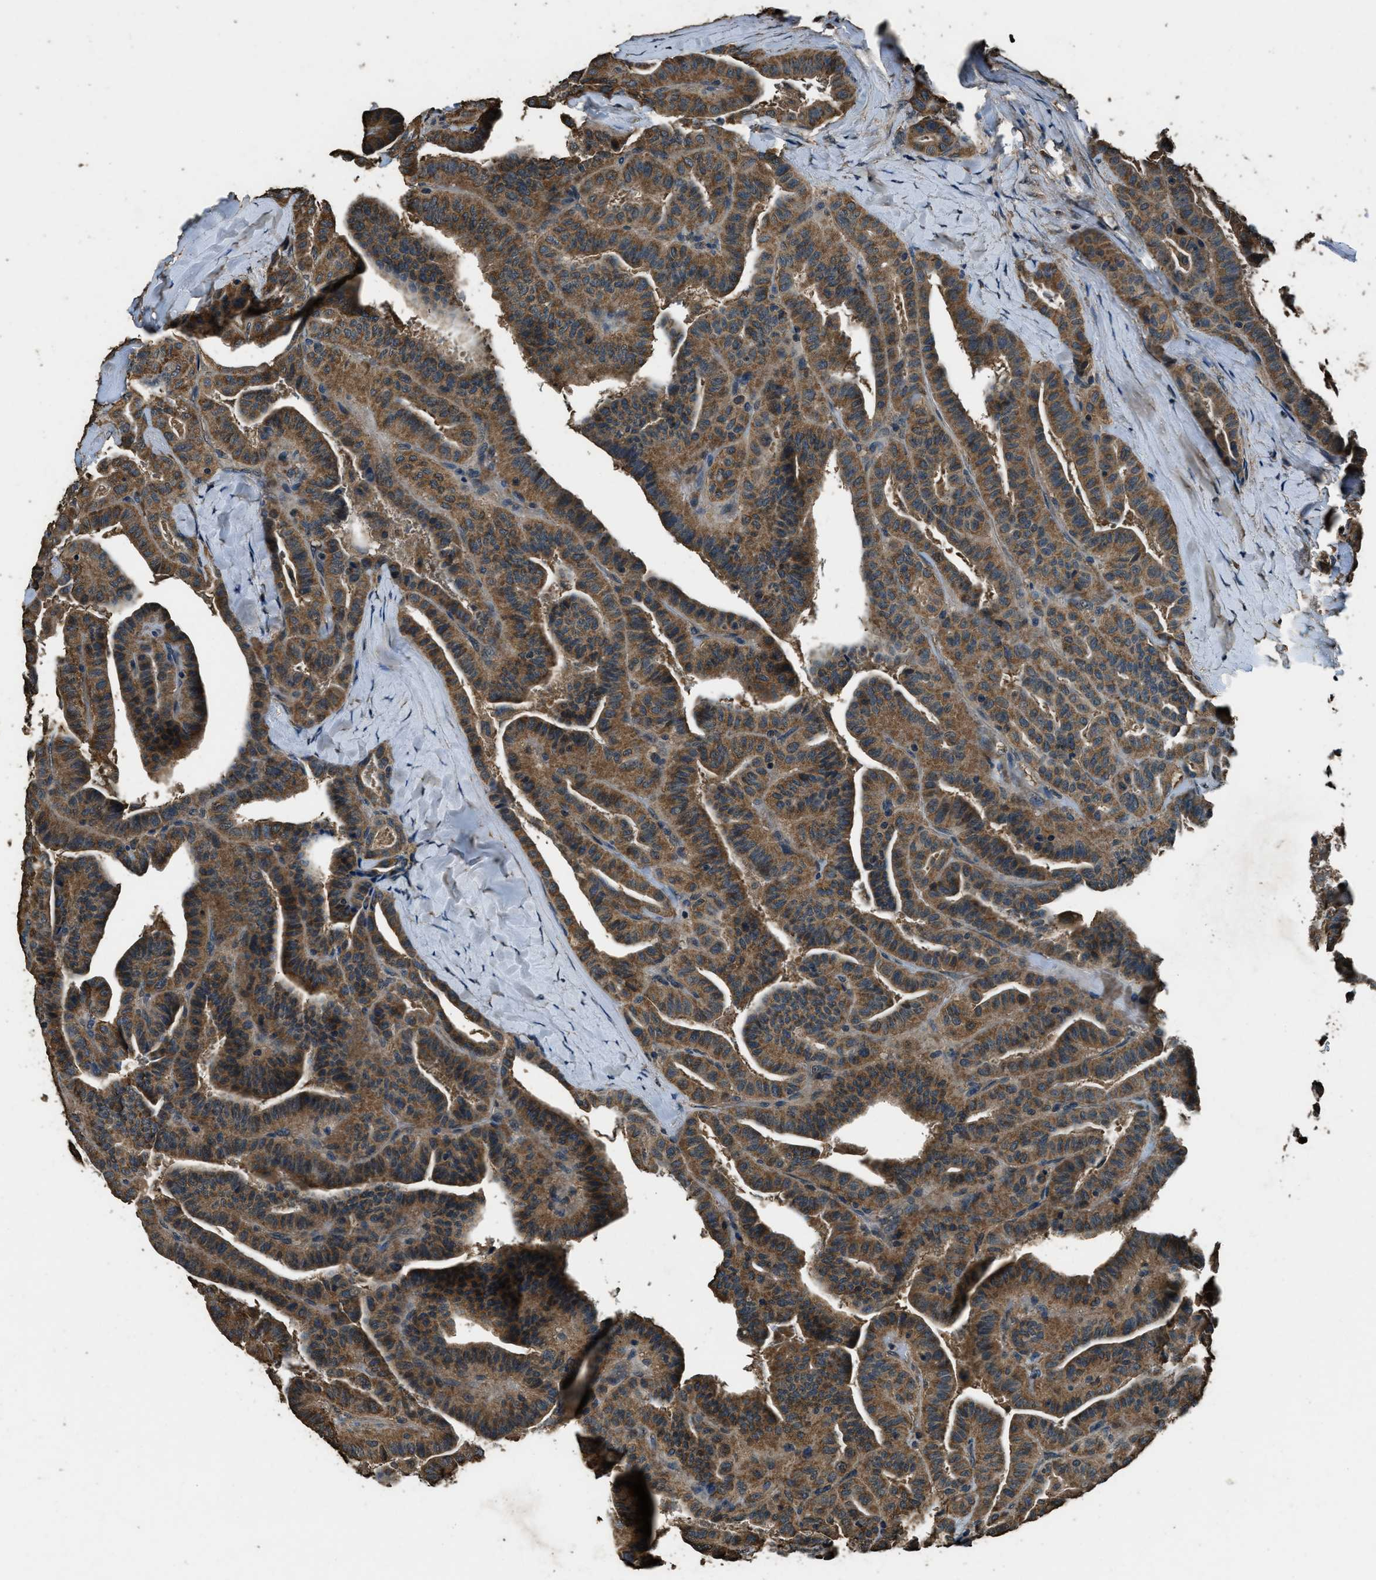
{"staining": {"intensity": "strong", "quantity": ">75%", "location": "cytoplasmic/membranous"}, "tissue": "thyroid cancer", "cell_type": "Tumor cells", "image_type": "cancer", "snomed": [{"axis": "morphology", "description": "Papillary adenocarcinoma, NOS"}, {"axis": "topography", "description": "Thyroid gland"}], "caption": "High-power microscopy captured an IHC micrograph of thyroid papillary adenocarcinoma, revealing strong cytoplasmic/membranous expression in about >75% of tumor cells.", "gene": "SALL3", "patient": {"sex": "male", "age": 77}}